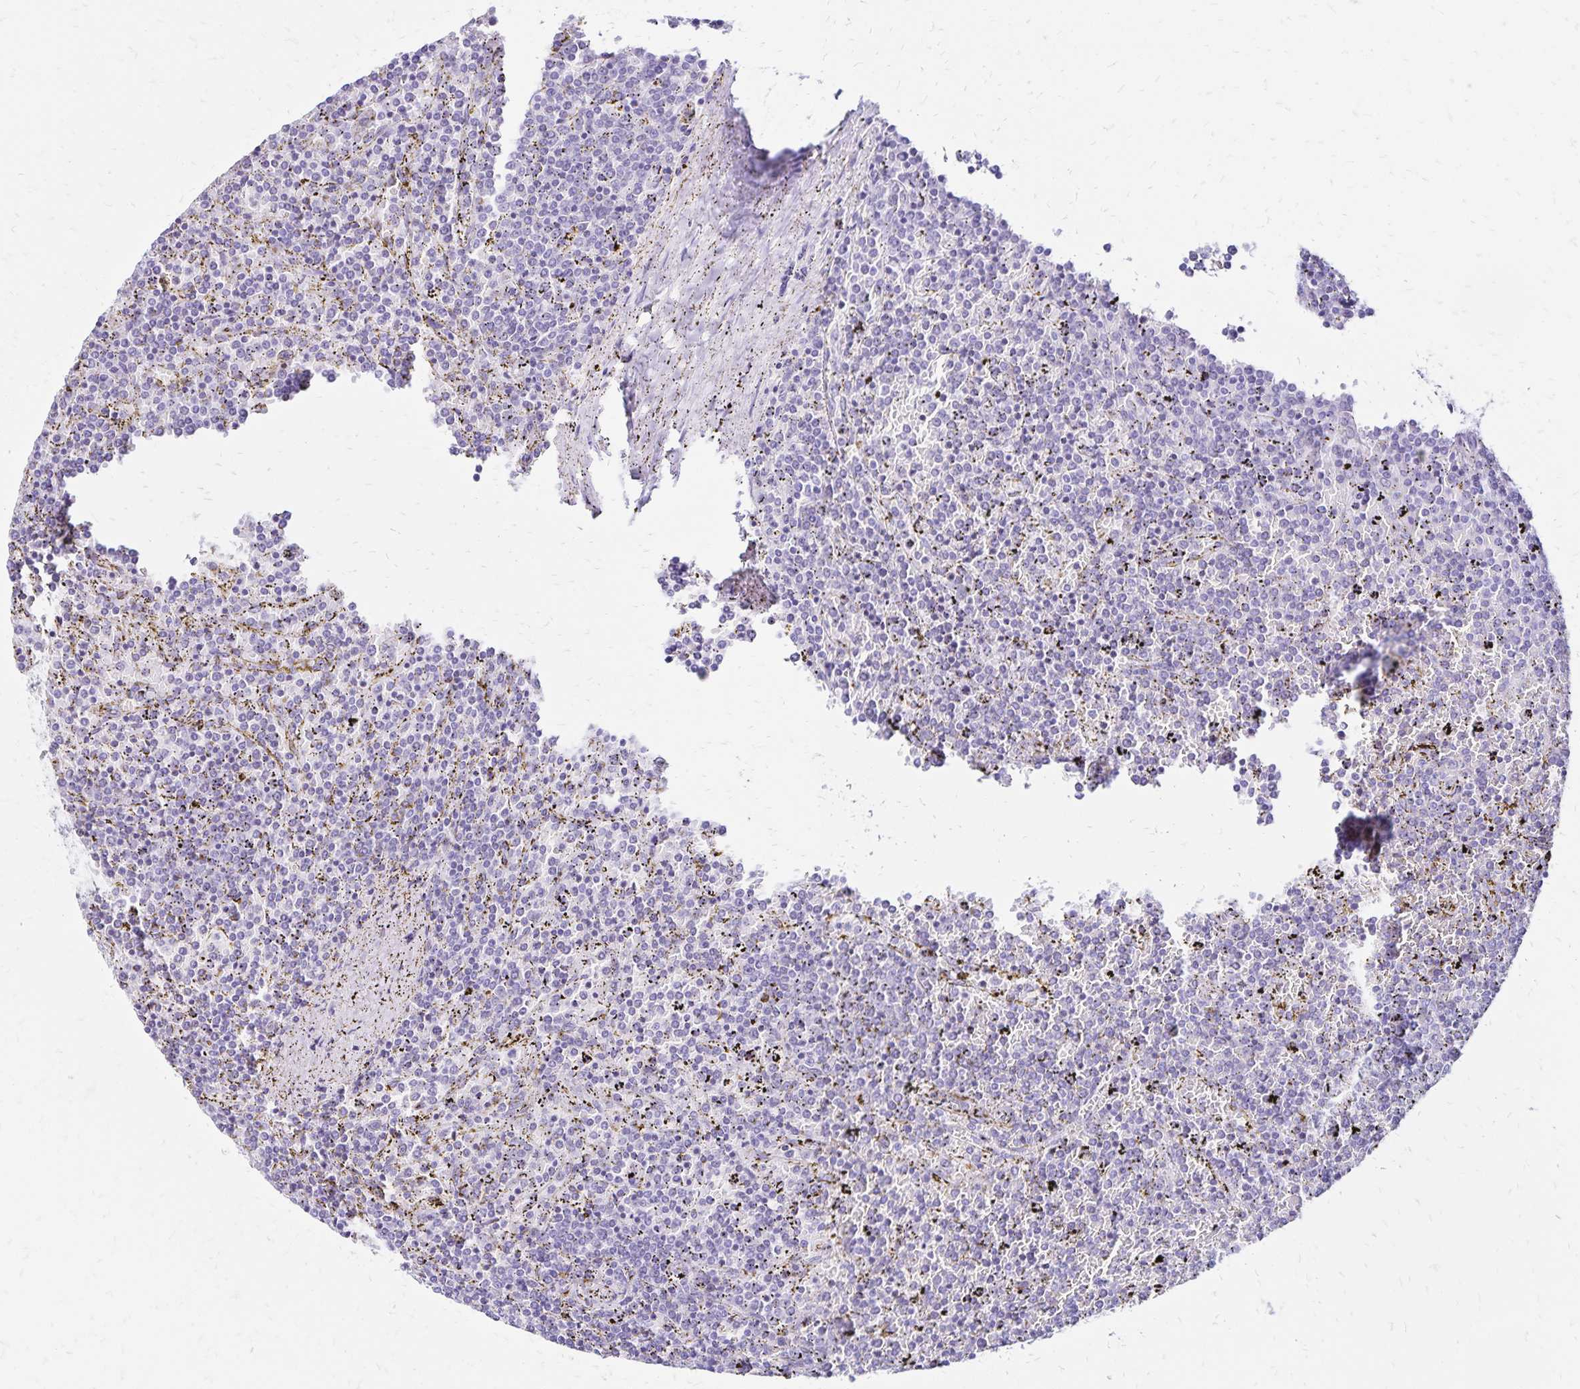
{"staining": {"intensity": "negative", "quantity": "none", "location": "none"}, "tissue": "lymphoma", "cell_type": "Tumor cells", "image_type": "cancer", "snomed": [{"axis": "morphology", "description": "Malignant lymphoma, non-Hodgkin's type, Low grade"}, {"axis": "topography", "description": "Spleen"}], "caption": "Immunohistochemical staining of low-grade malignant lymphoma, non-Hodgkin's type demonstrates no significant expression in tumor cells. Brightfield microscopy of IHC stained with DAB (brown) and hematoxylin (blue), captured at high magnification.", "gene": "LIN28B", "patient": {"sex": "female", "age": 77}}